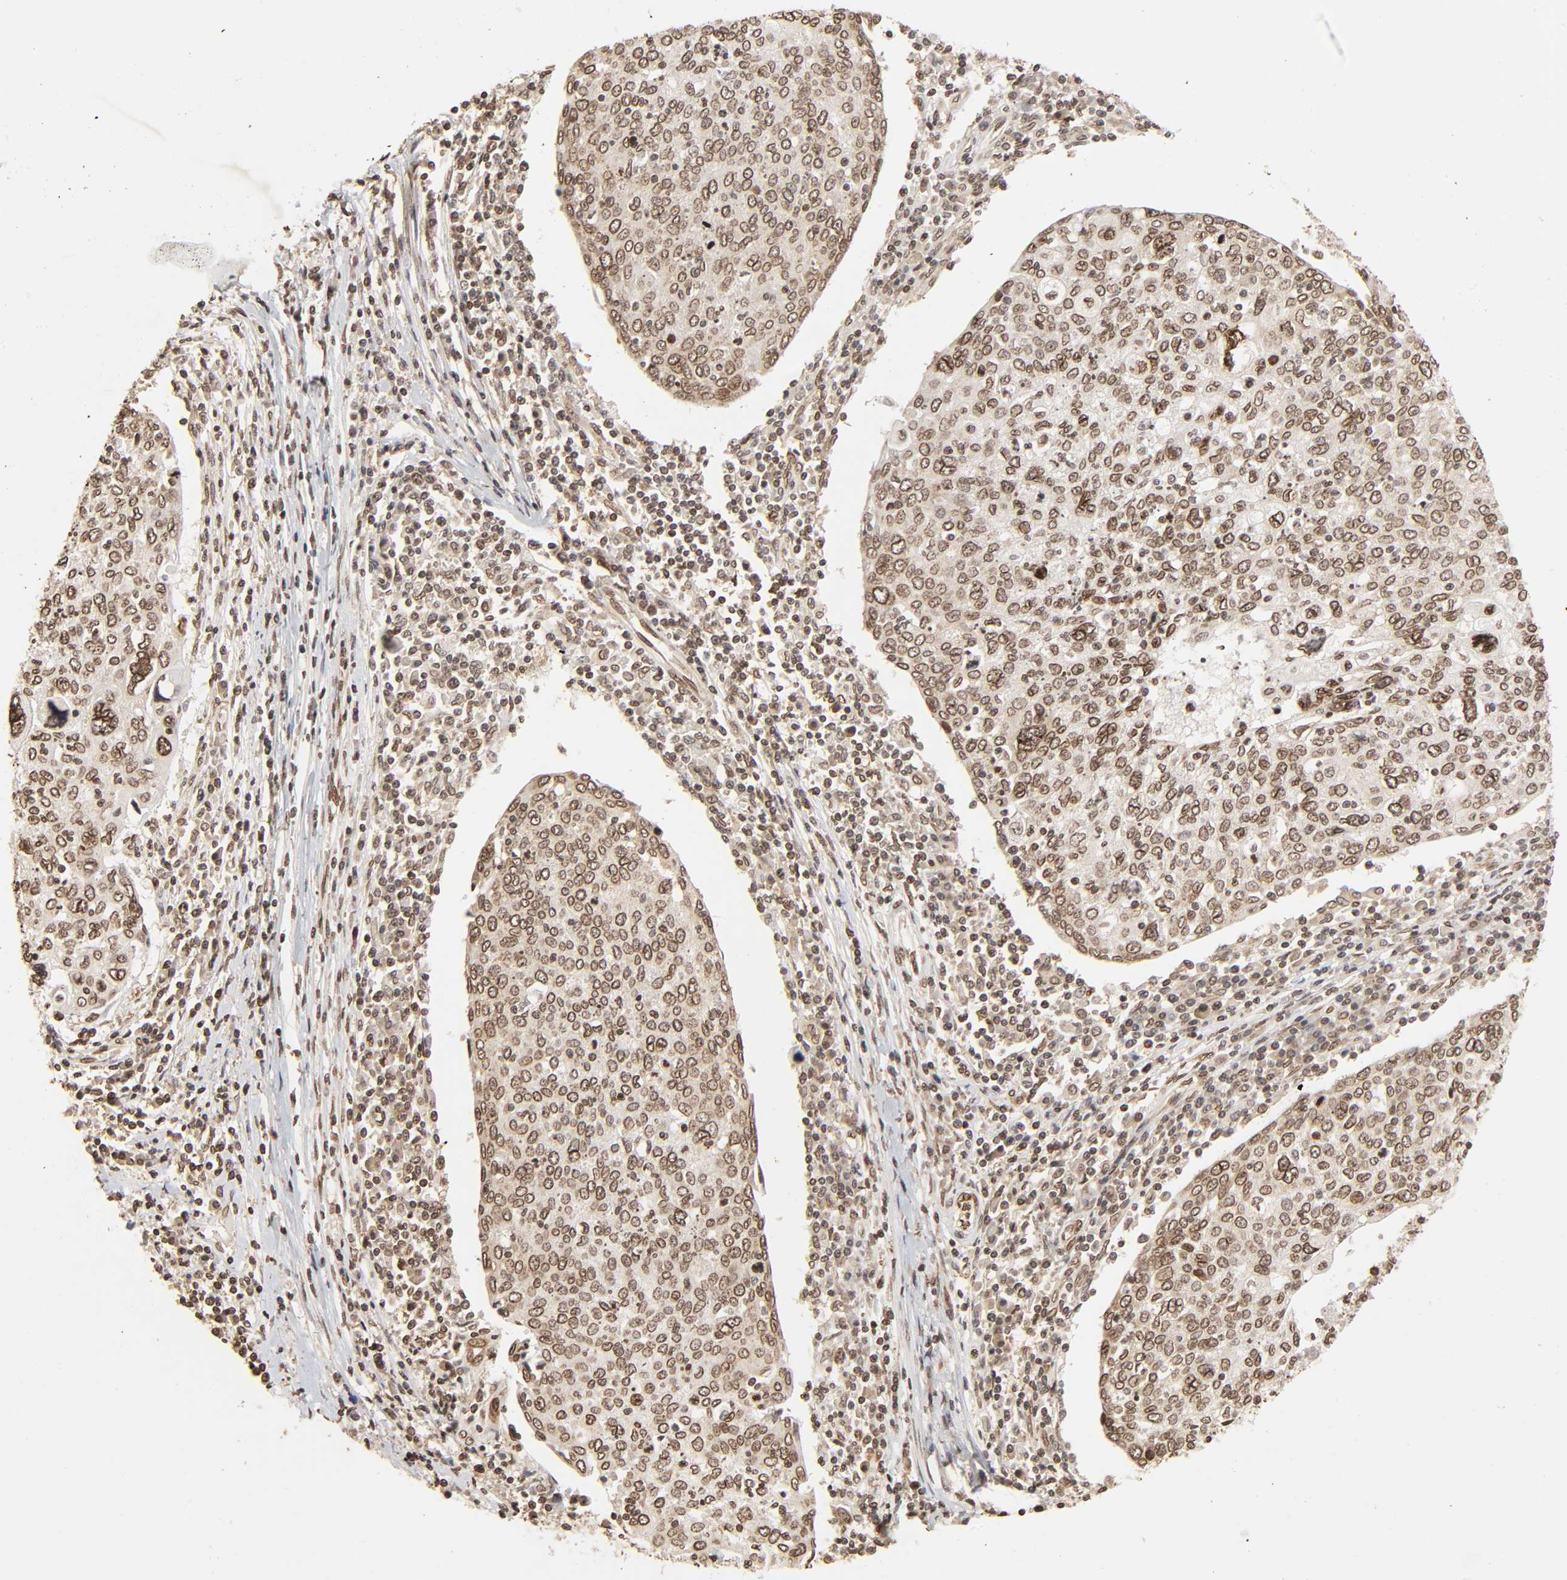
{"staining": {"intensity": "weak", "quantity": ">75%", "location": "cytoplasmic/membranous,nuclear"}, "tissue": "cervical cancer", "cell_type": "Tumor cells", "image_type": "cancer", "snomed": [{"axis": "morphology", "description": "Squamous cell carcinoma, NOS"}, {"axis": "topography", "description": "Cervix"}], "caption": "A low amount of weak cytoplasmic/membranous and nuclear staining is seen in approximately >75% of tumor cells in cervical cancer (squamous cell carcinoma) tissue.", "gene": "MLLT6", "patient": {"sex": "female", "age": 40}}